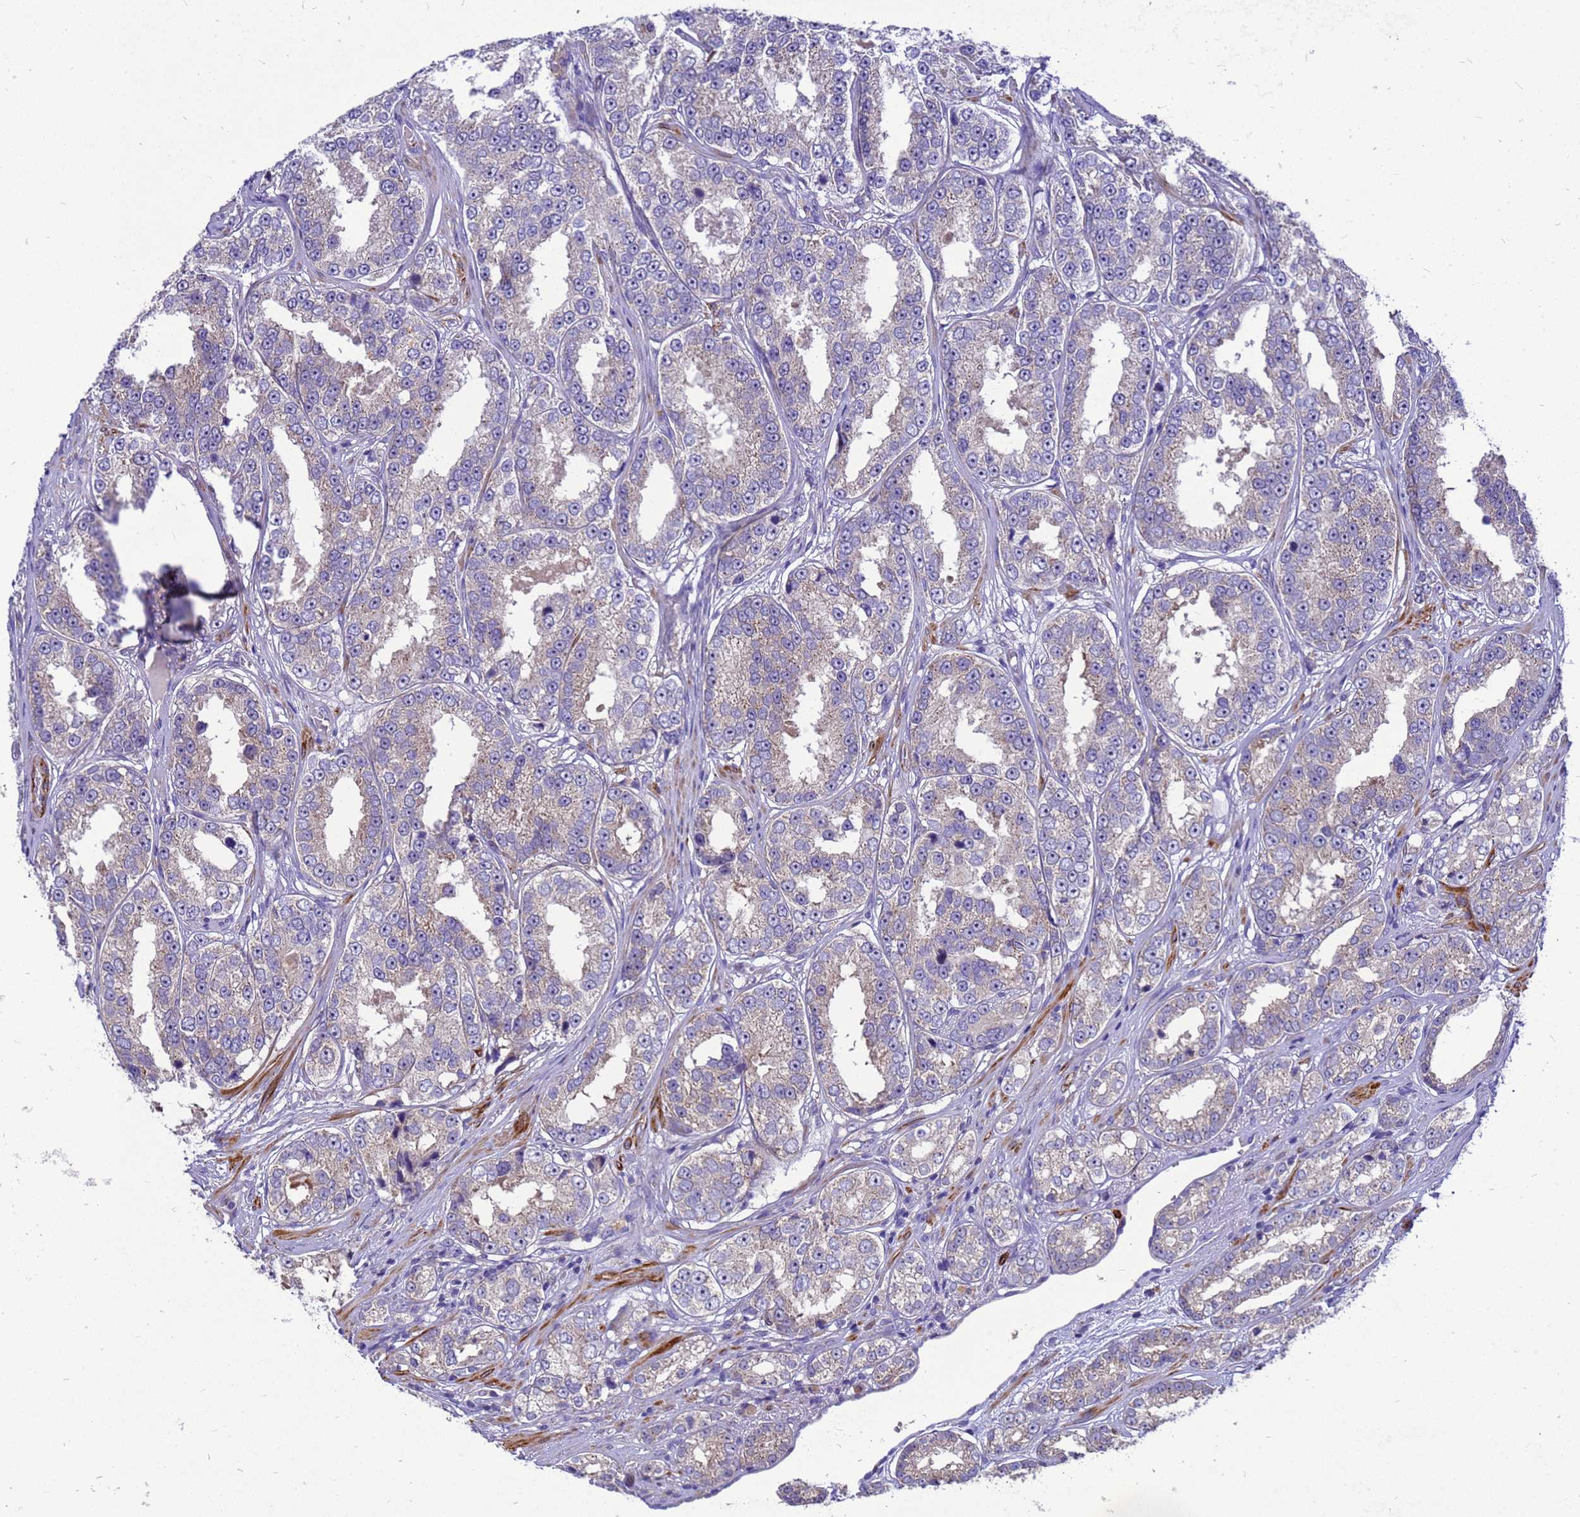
{"staining": {"intensity": "weak", "quantity": "25%-75%", "location": "cytoplasmic/membranous"}, "tissue": "prostate cancer", "cell_type": "Tumor cells", "image_type": "cancer", "snomed": [{"axis": "morphology", "description": "Normal tissue, NOS"}, {"axis": "morphology", "description": "Adenocarcinoma, High grade"}, {"axis": "topography", "description": "Prostate"}], "caption": "High-power microscopy captured an IHC micrograph of adenocarcinoma (high-grade) (prostate), revealing weak cytoplasmic/membranous staining in about 25%-75% of tumor cells.", "gene": "POP7", "patient": {"sex": "male", "age": 83}}